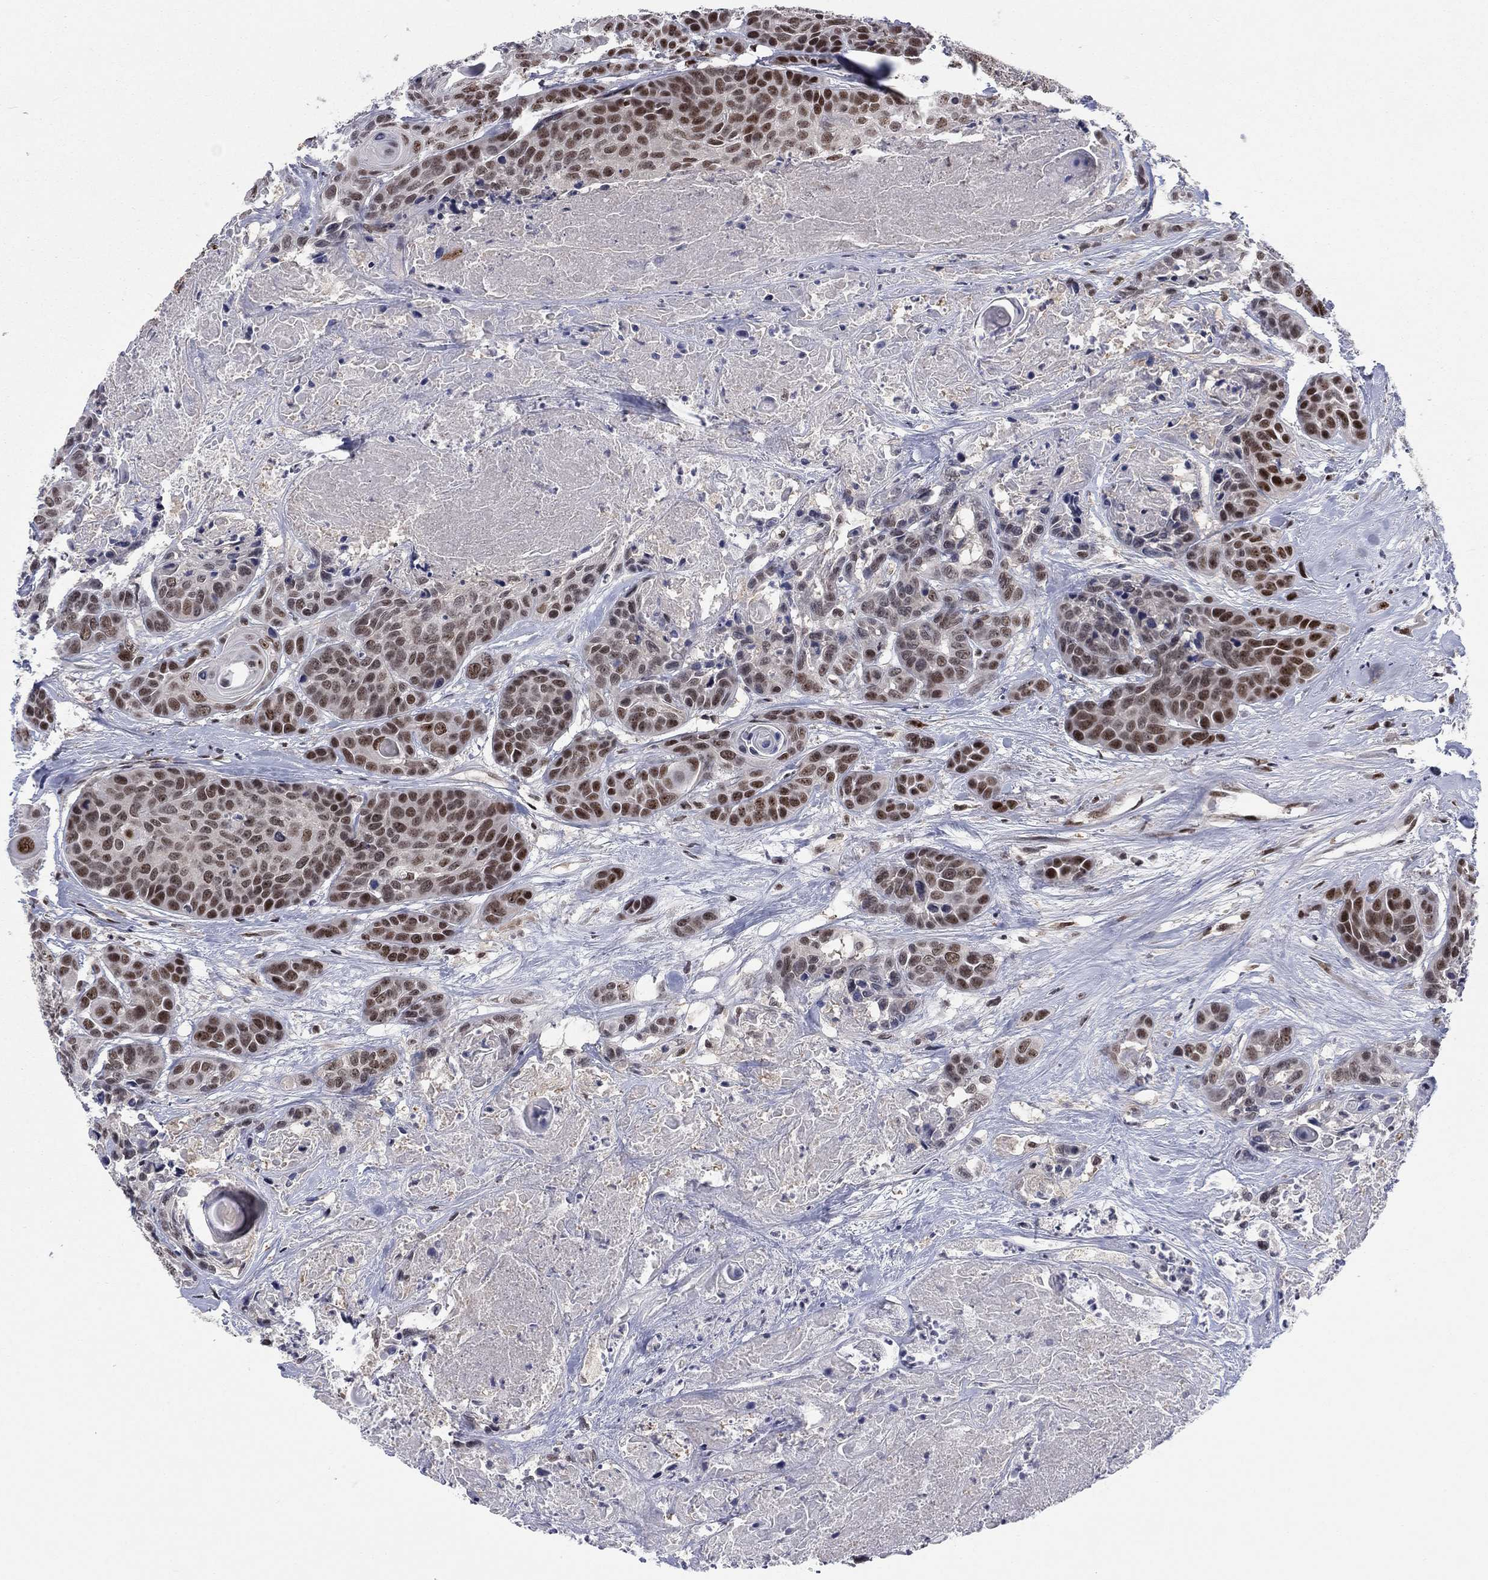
{"staining": {"intensity": "moderate", "quantity": "25%-75%", "location": "nuclear"}, "tissue": "head and neck cancer", "cell_type": "Tumor cells", "image_type": "cancer", "snomed": [{"axis": "morphology", "description": "Squamous cell carcinoma, NOS"}, {"axis": "topography", "description": "Oral tissue"}, {"axis": "topography", "description": "Head-Neck"}], "caption": "Moderate nuclear expression is present in about 25%-75% of tumor cells in head and neck cancer. The protein of interest is stained brown, and the nuclei are stained in blue (DAB (3,3'-diaminobenzidine) IHC with brightfield microscopy, high magnification).", "gene": "FYTTD1", "patient": {"sex": "male", "age": 56}}